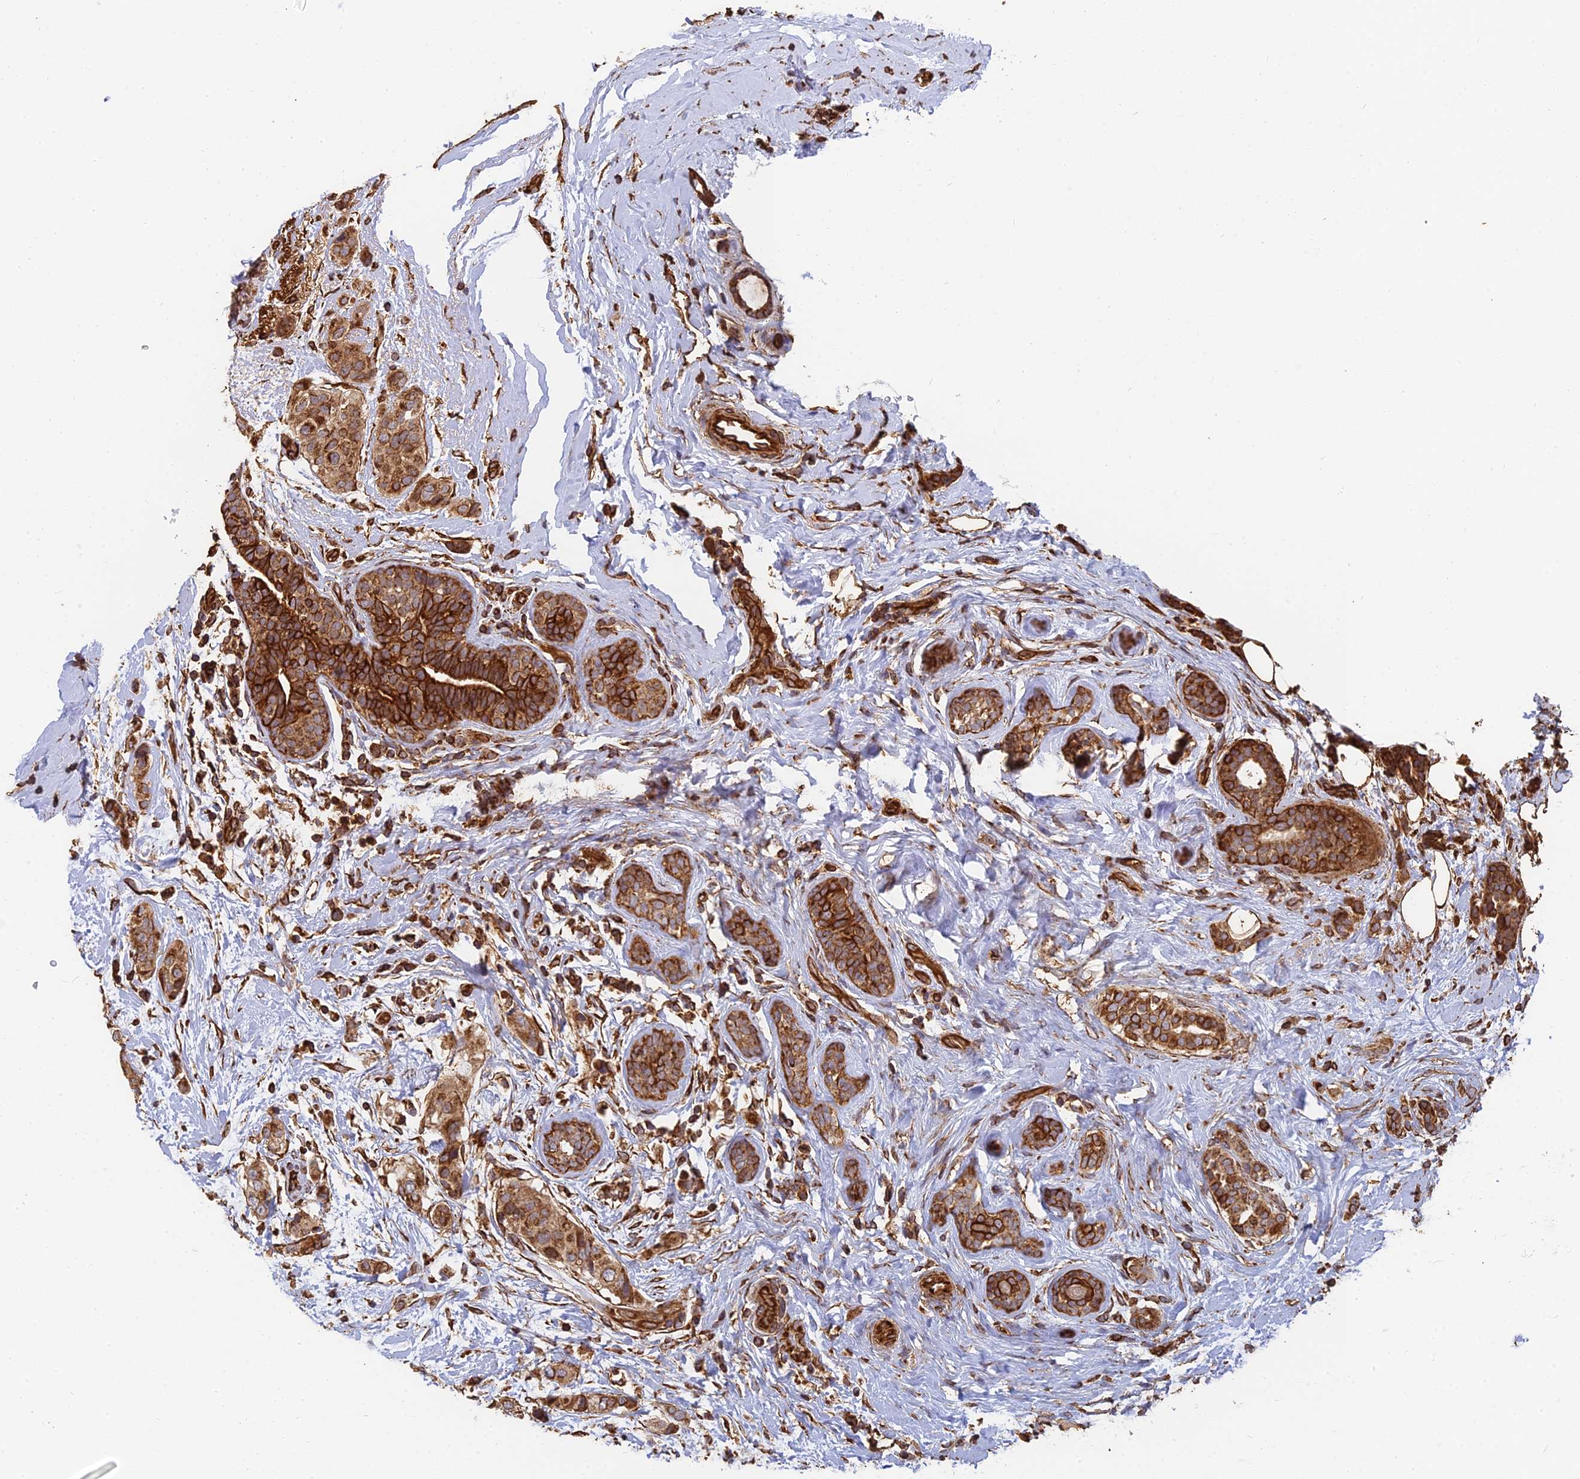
{"staining": {"intensity": "strong", "quantity": ">75%", "location": "cytoplasmic/membranous"}, "tissue": "breast cancer", "cell_type": "Tumor cells", "image_type": "cancer", "snomed": [{"axis": "morphology", "description": "Lobular carcinoma"}, {"axis": "topography", "description": "Breast"}], "caption": "This is a micrograph of IHC staining of lobular carcinoma (breast), which shows strong expression in the cytoplasmic/membranous of tumor cells.", "gene": "DSTYK", "patient": {"sex": "female", "age": 51}}